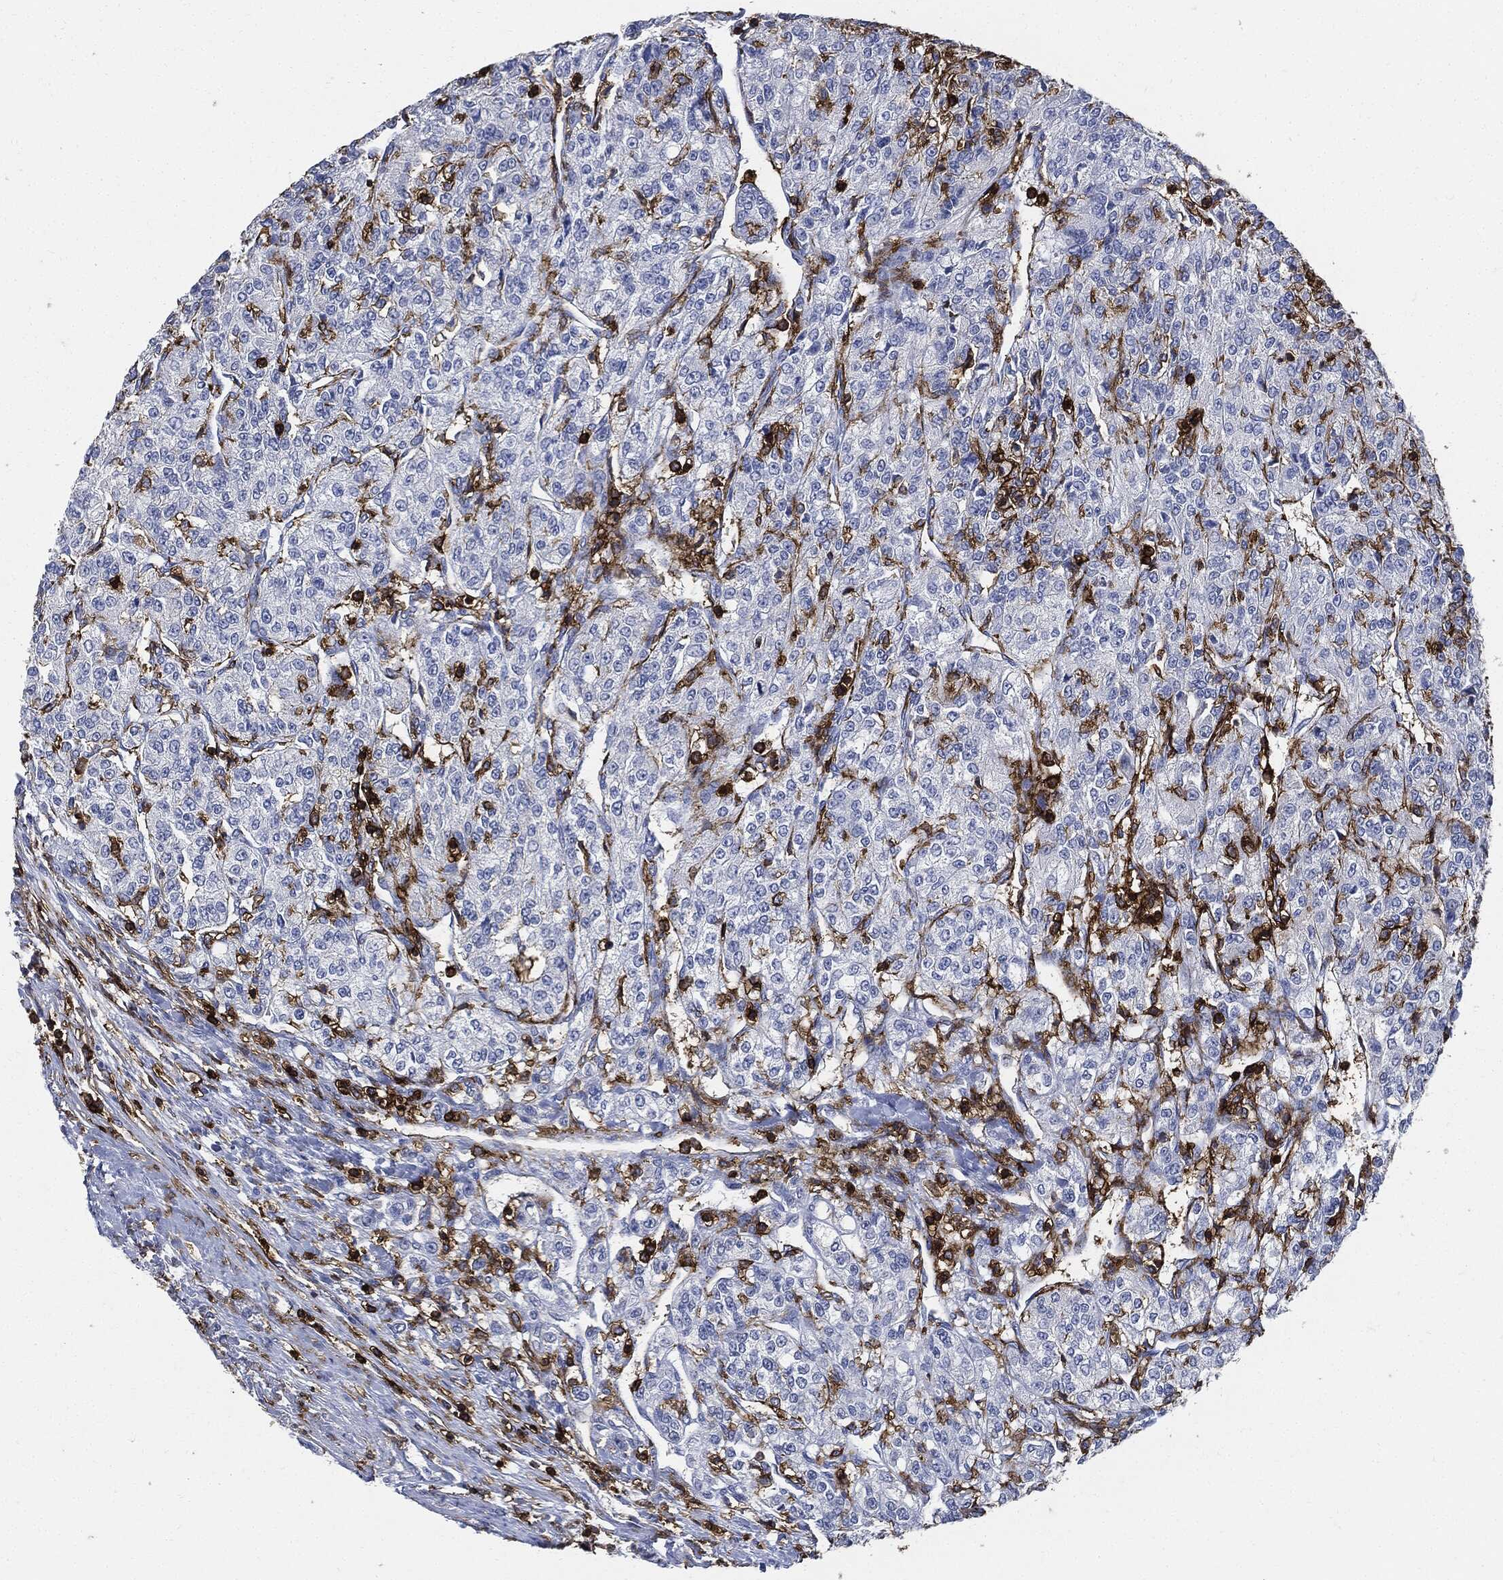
{"staining": {"intensity": "negative", "quantity": "none", "location": "none"}, "tissue": "renal cancer", "cell_type": "Tumor cells", "image_type": "cancer", "snomed": [{"axis": "morphology", "description": "Adenocarcinoma, NOS"}, {"axis": "topography", "description": "Kidney"}], "caption": "The photomicrograph reveals no staining of tumor cells in renal cancer.", "gene": "PTPRC", "patient": {"sex": "female", "age": 63}}